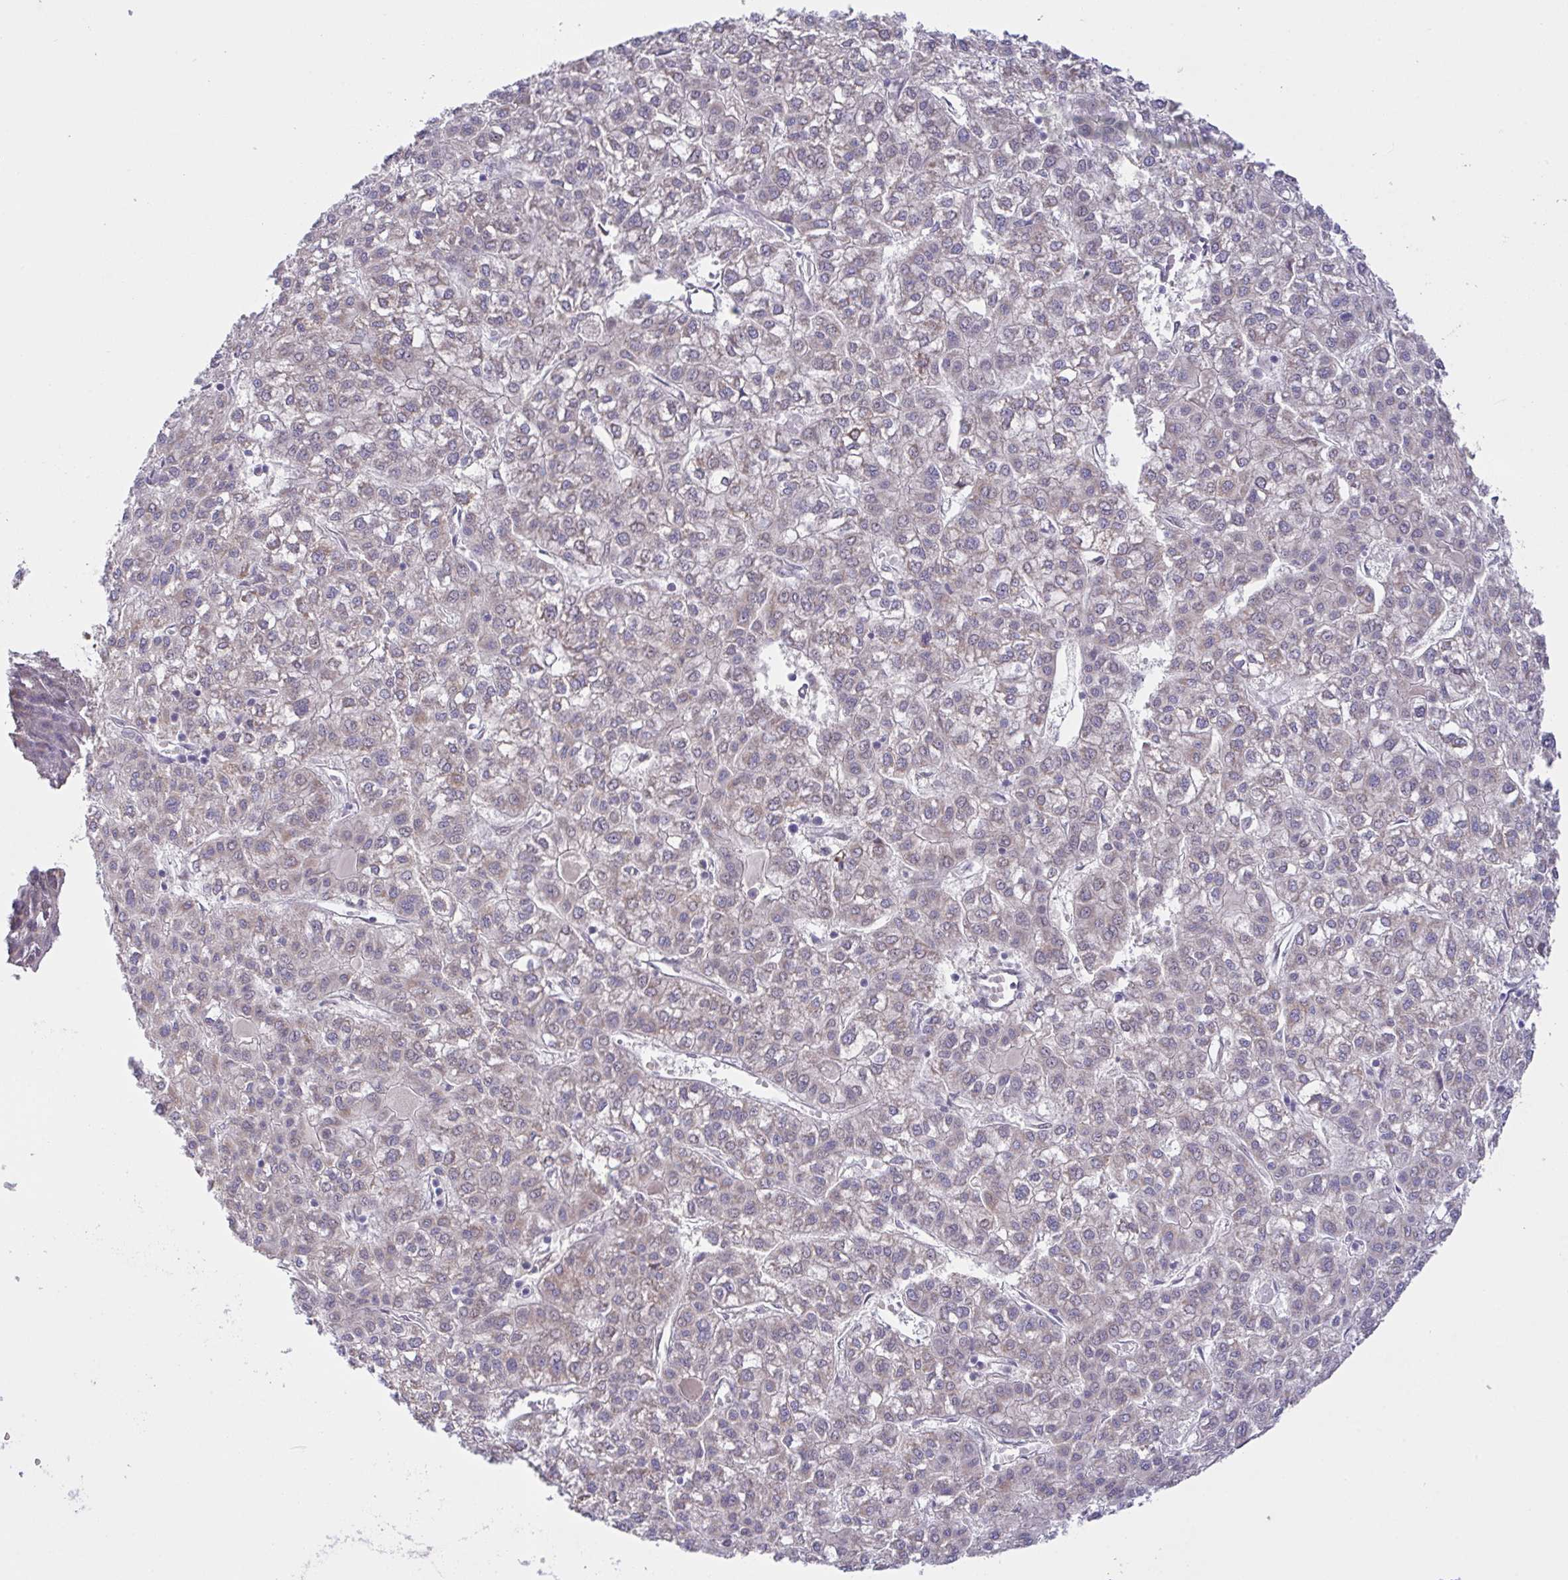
{"staining": {"intensity": "weak", "quantity": "<25%", "location": "cytoplasmic/membranous"}, "tissue": "liver cancer", "cell_type": "Tumor cells", "image_type": "cancer", "snomed": [{"axis": "morphology", "description": "Carcinoma, Hepatocellular, NOS"}, {"axis": "topography", "description": "Liver"}], "caption": "DAB (3,3'-diaminobenzidine) immunohistochemical staining of human hepatocellular carcinoma (liver) exhibits no significant expression in tumor cells. (Immunohistochemistry, brightfield microscopy, high magnification).", "gene": "L3HYPDH", "patient": {"sex": "female", "age": 43}}